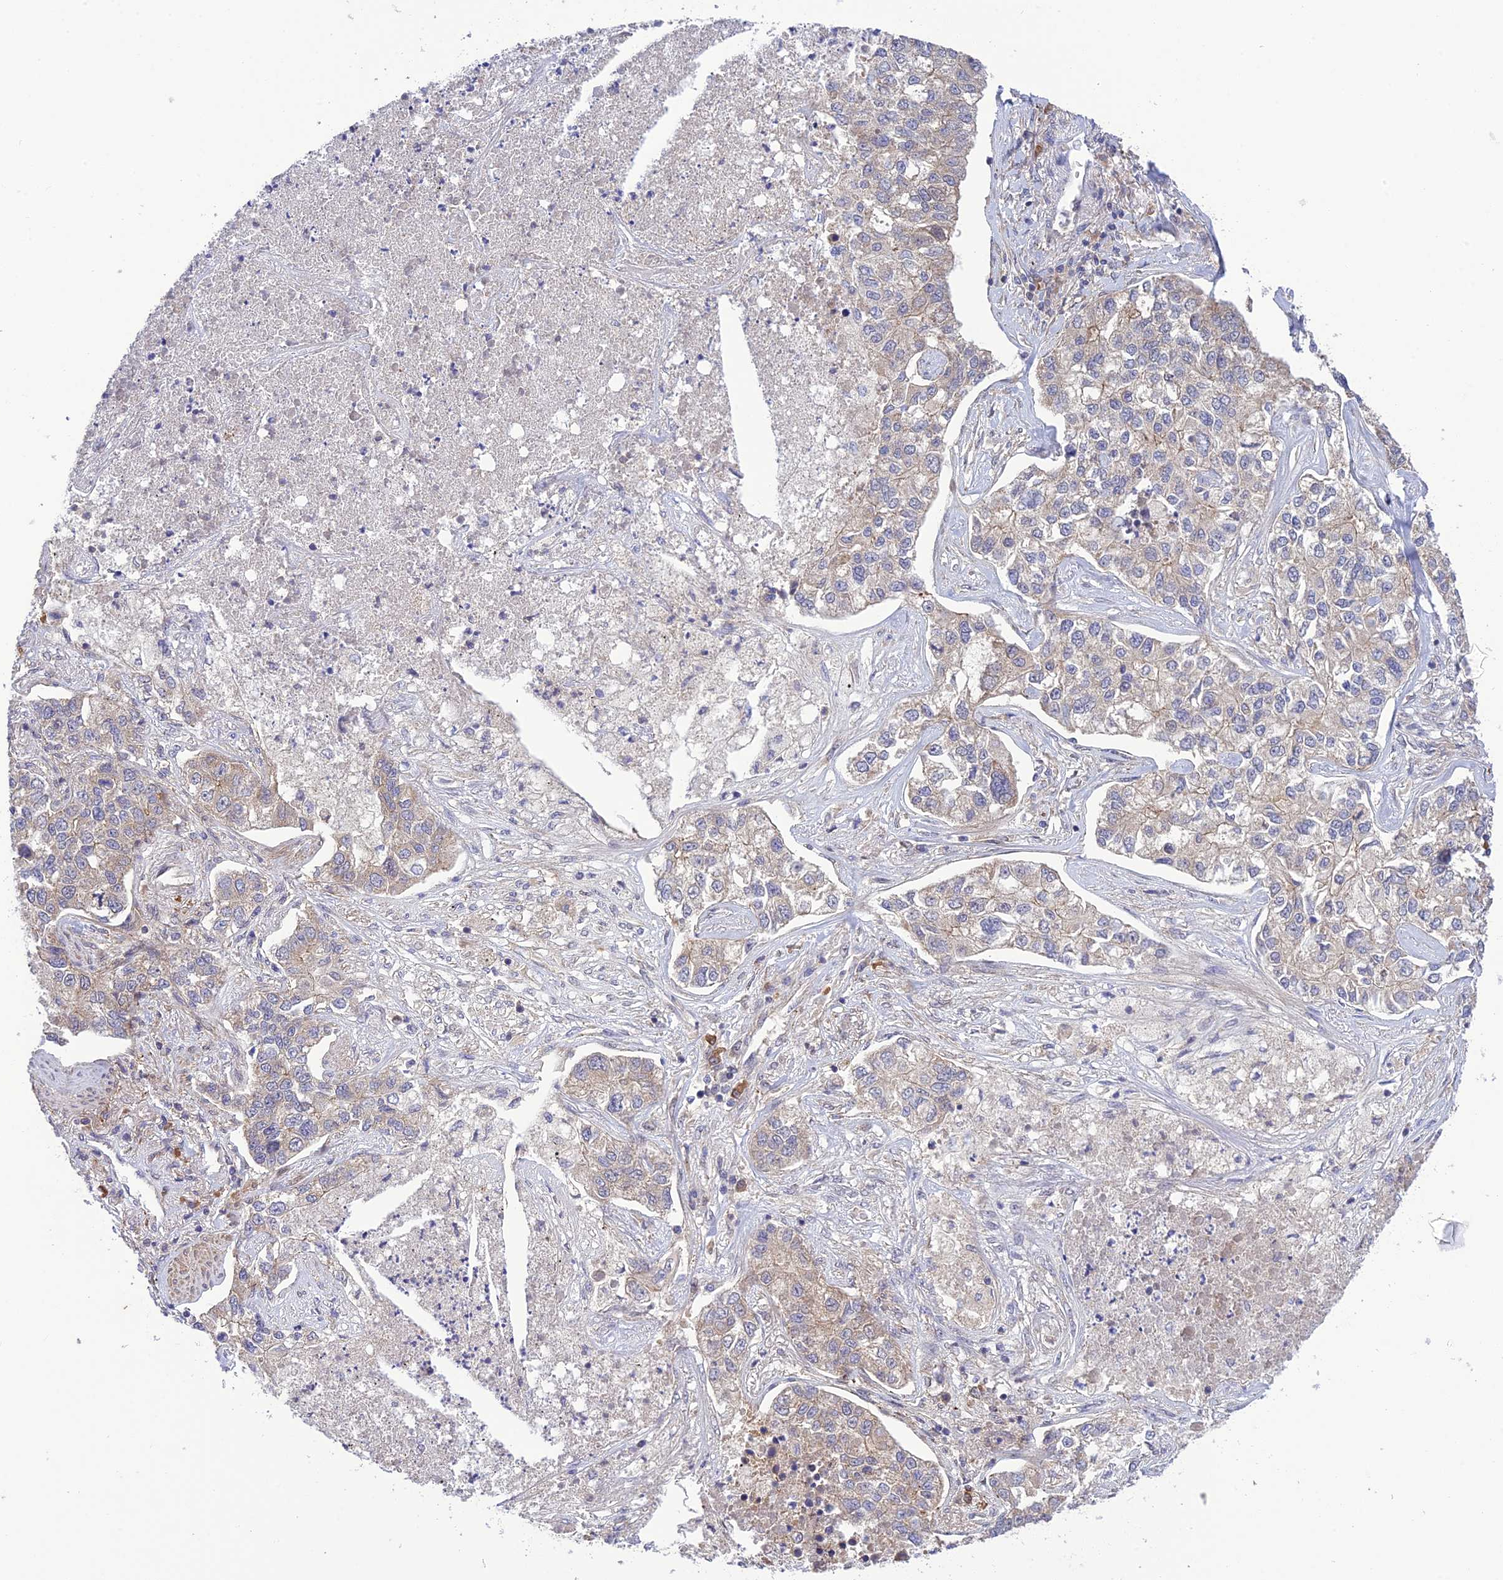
{"staining": {"intensity": "weak", "quantity": "<25%", "location": "cytoplasmic/membranous"}, "tissue": "lung cancer", "cell_type": "Tumor cells", "image_type": "cancer", "snomed": [{"axis": "morphology", "description": "Adenocarcinoma, NOS"}, {"axis": "topography", "description": "Lung"}], "caption": "This micrograph is of lung cancer (adenocarcinoma) stained with immunohistochemistry to label a protein in brown with the nuclei are counter-stained blue. There is no expression in tumor cells.", "gene": "UROS", "patient": {"sex": "male", "age": 49}}